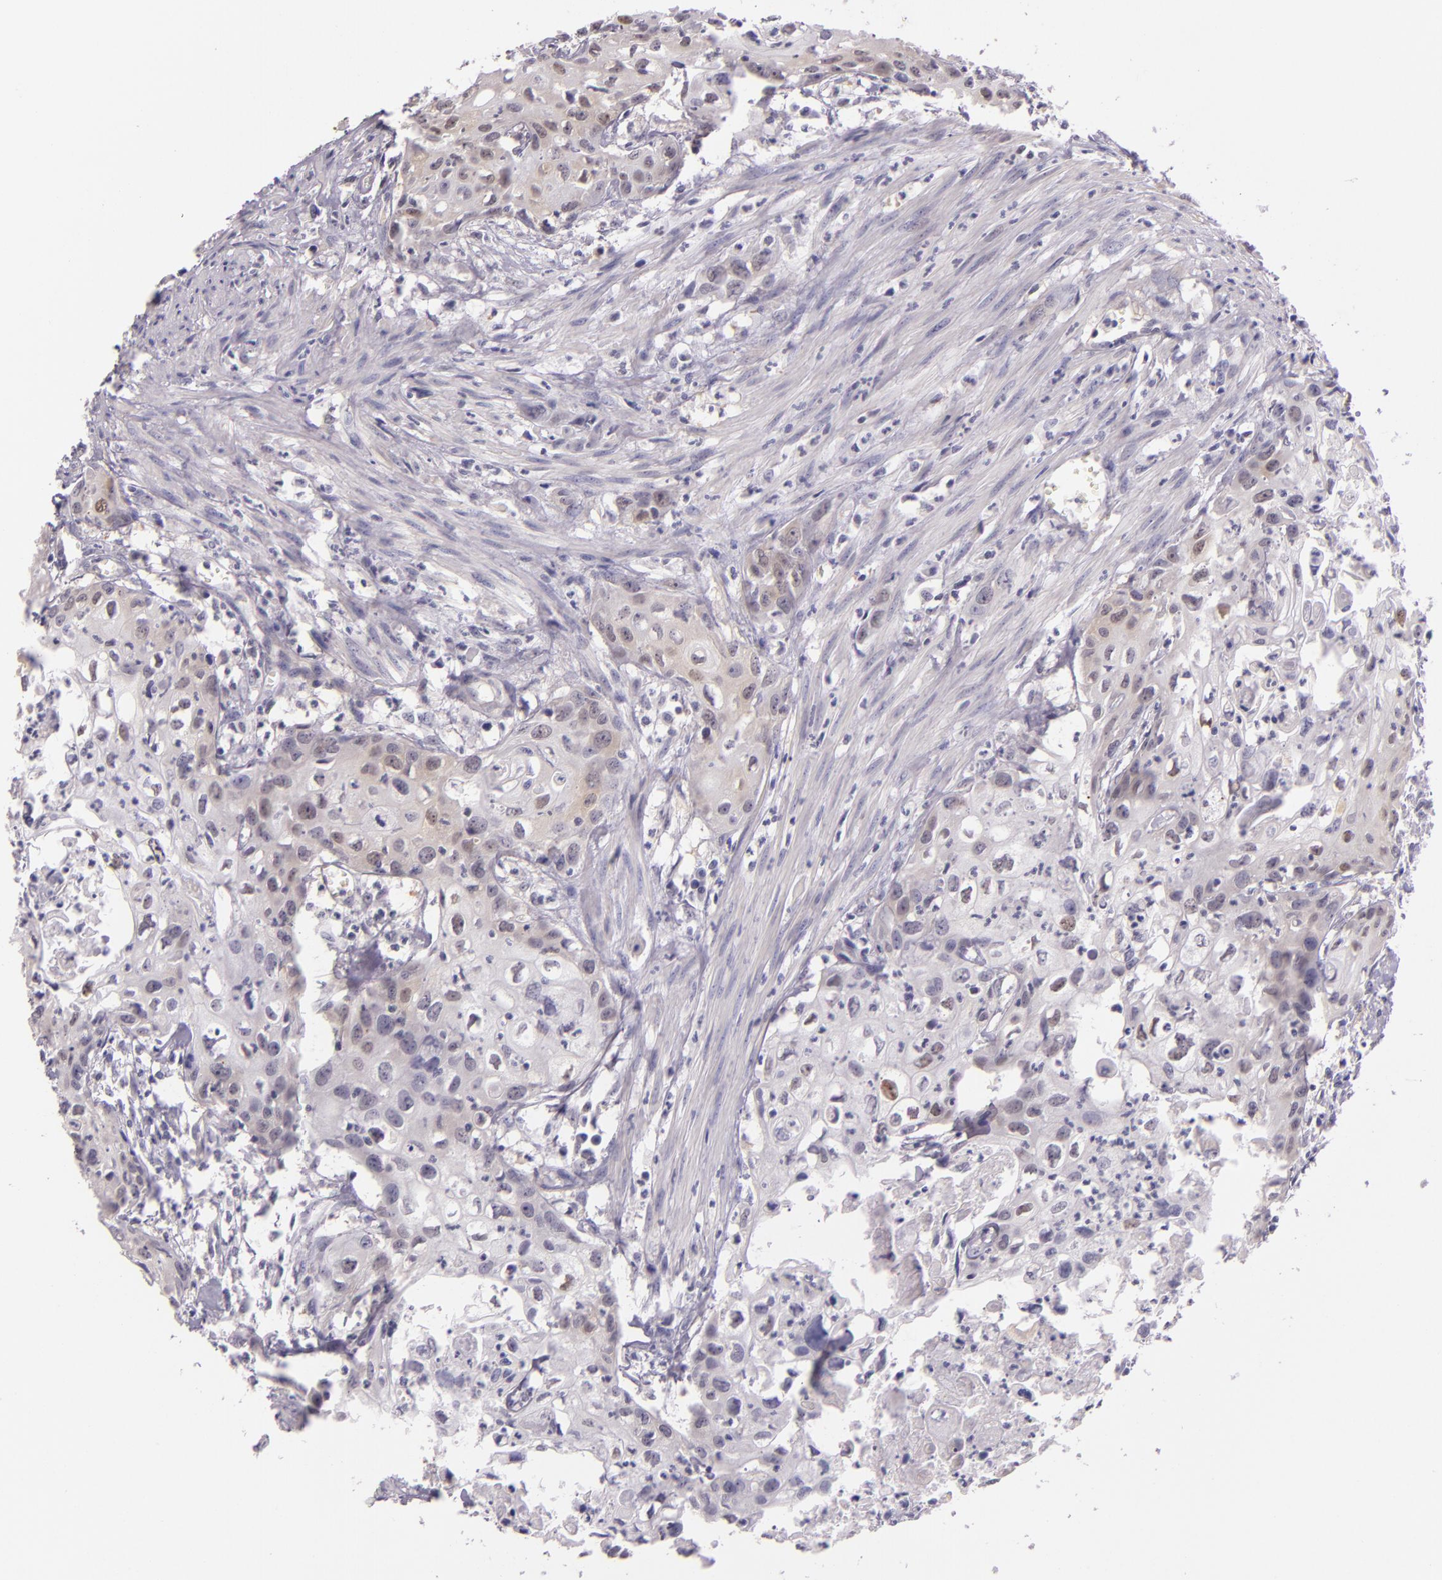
{"staining": {"intensity": "weak", "quantity": "25%-75%", "location": "cytoplasmic/membranous,nuclear"}, "tissue": "urothelial cancer", "cell_type": "Tumor cells", "image_type": "cancer", "snomed": [{"axis": "morphology", "description": "Urothelial carcinoma, High grade"}, {"axis": "topography", "description": "Urinary bladder"}], "caption": "Protein staining exhibits weak cytoplasmic/membranous and nuclear expression in about 25%-75% of tumor cells in high-grade urothelial carcinoma.", "gene": "HSPA8", "patient": {"sex": "male", "age": 54}}